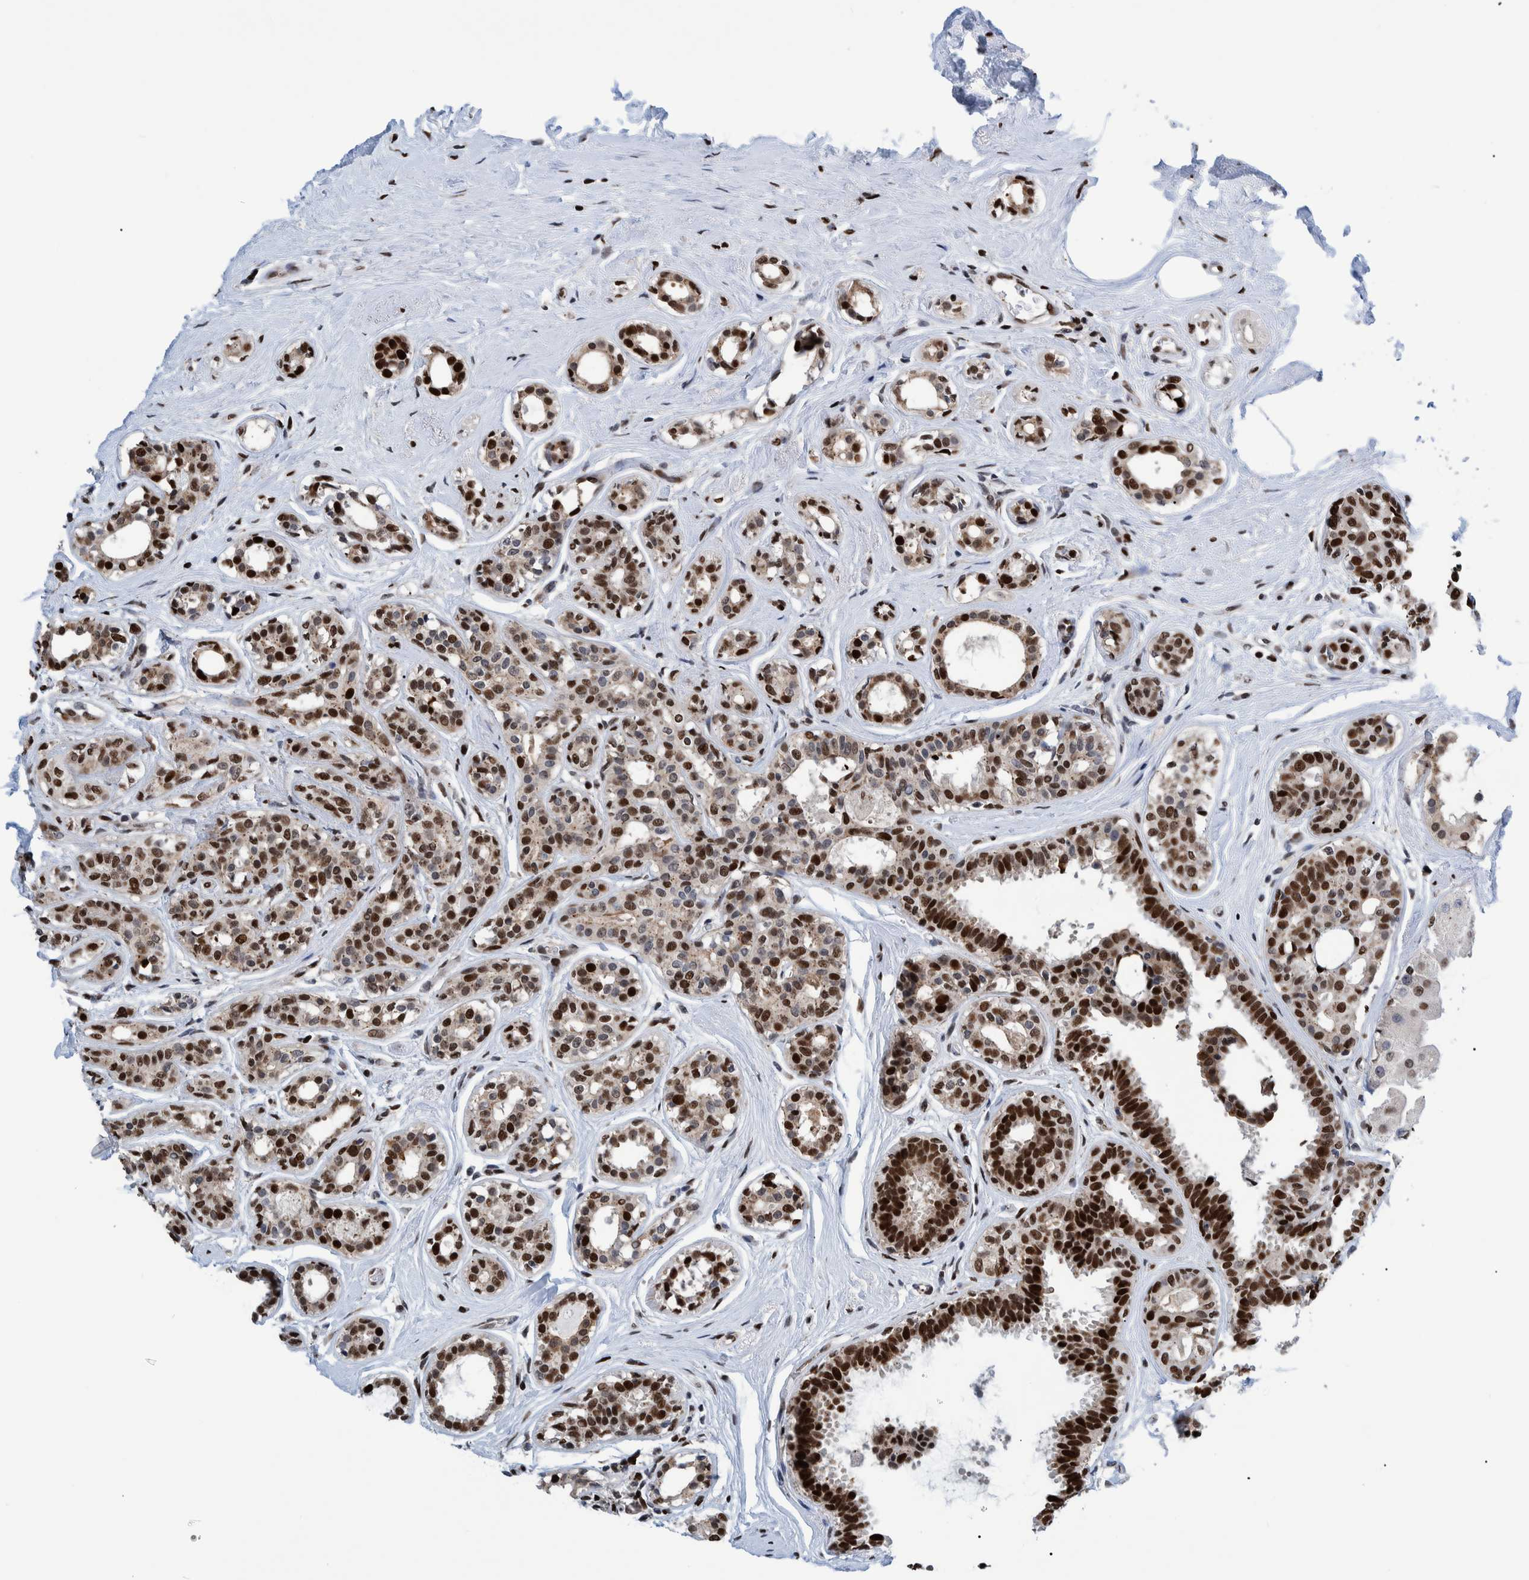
{"staining": {"intensity": "strong", "quantity": ">75%", "location": "nuclear"}, "tissue": "breast cancer", "cell_type": "Tumor cells", "image_type": "cancer", "snomed": [{"axis": "morphology", "description": "Duct carcinoma"}, {"axis": "topography", "description": "Breast"}], "caption": "Human breast cancer stained with a protein marker shows strong staining in tumor cells.", "gene": "HEATR9", "patient": {"sex": "female", "age": 55}}